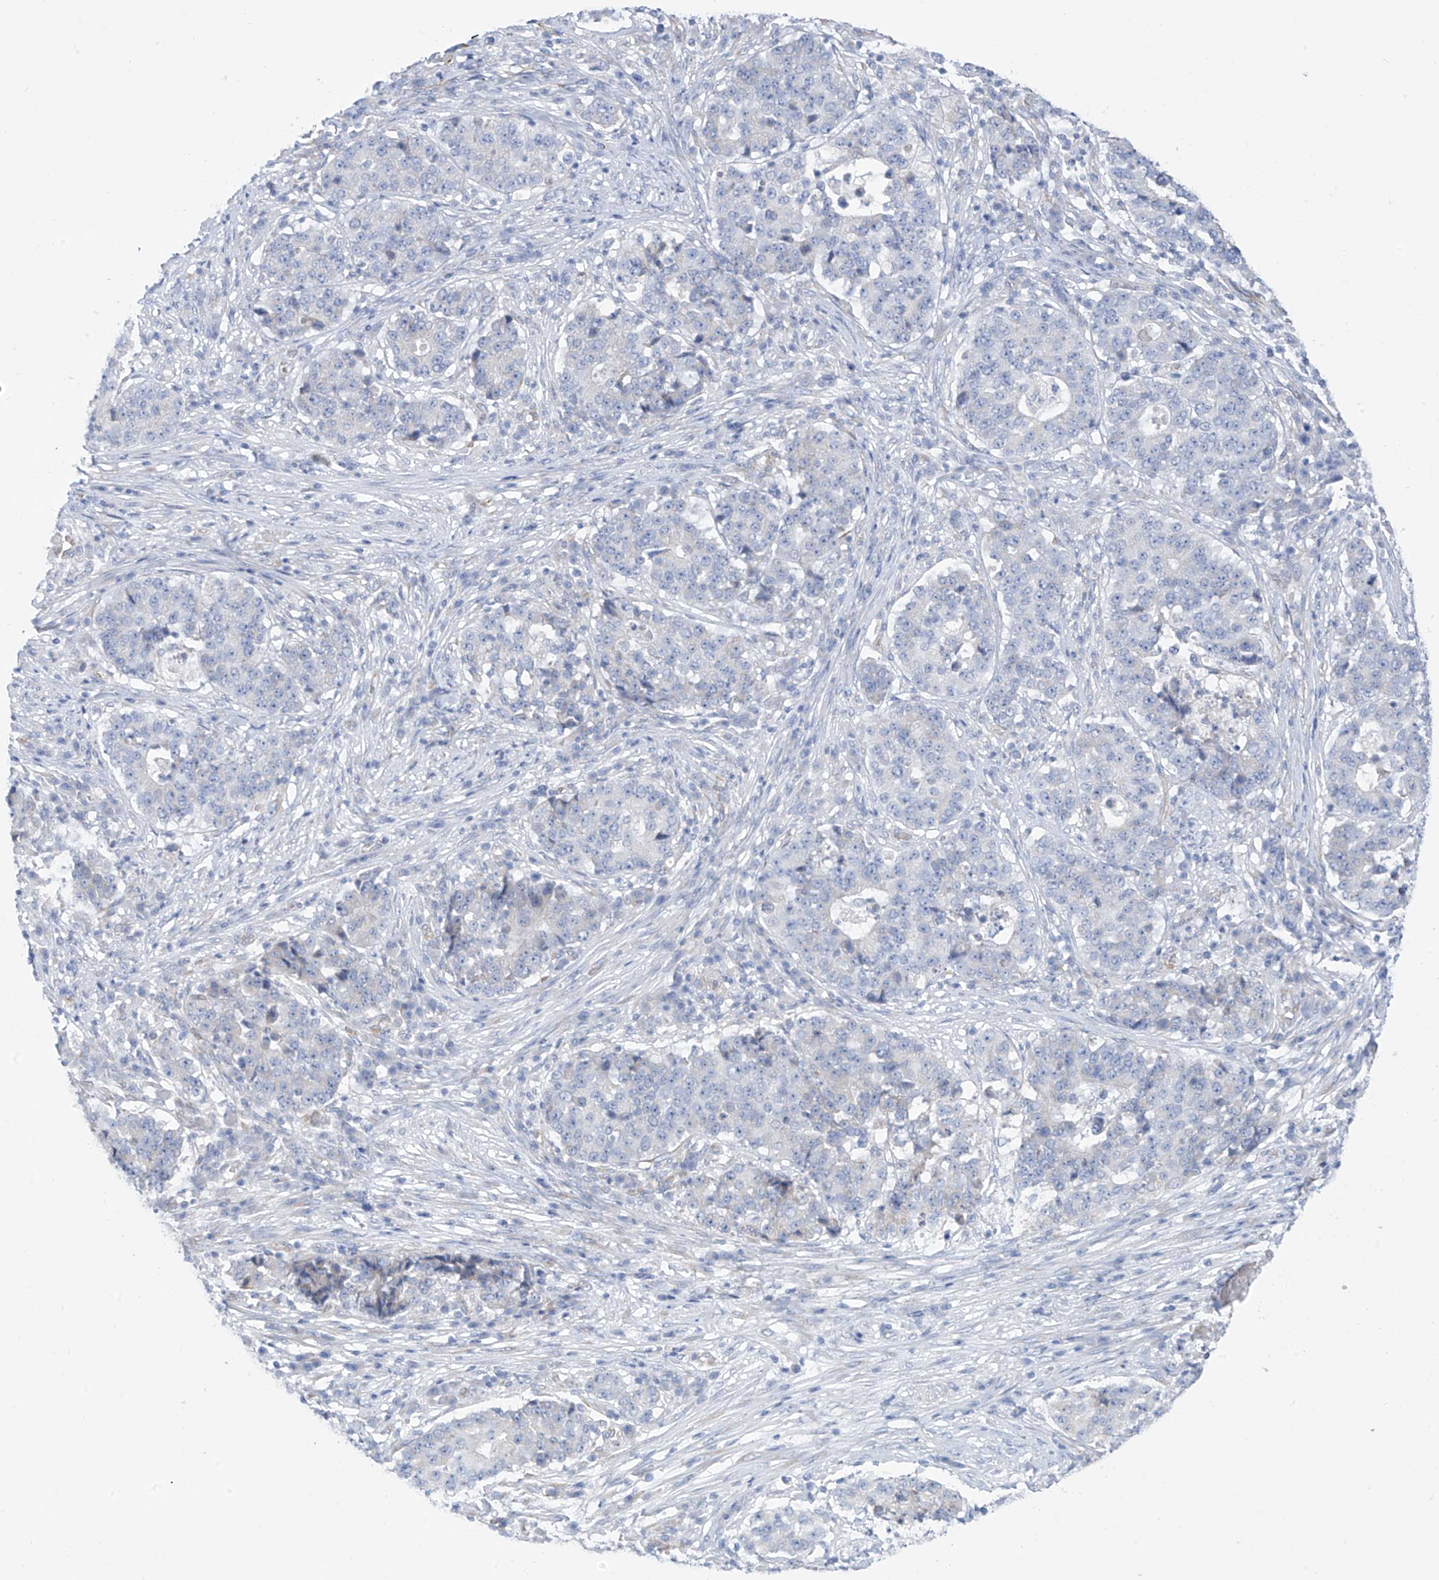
{"staining": {"intensity": "negative", "quantity": "none", "location": "none"}, "tissue": "stomach cancer", "cell_type": "Tumor cells", "image_type": "cancer", "snomed": [{"axis": "morphology", "description": "Adenocarcinoma, NOS"}, {"axis": "topography", "description": "Stomach"}], "caption": "Tumor cells are negative for protein expression in human stomach adenocarcinoma.", "gene": "RCN2", "patient": {"sex": "male", "age": 59}}